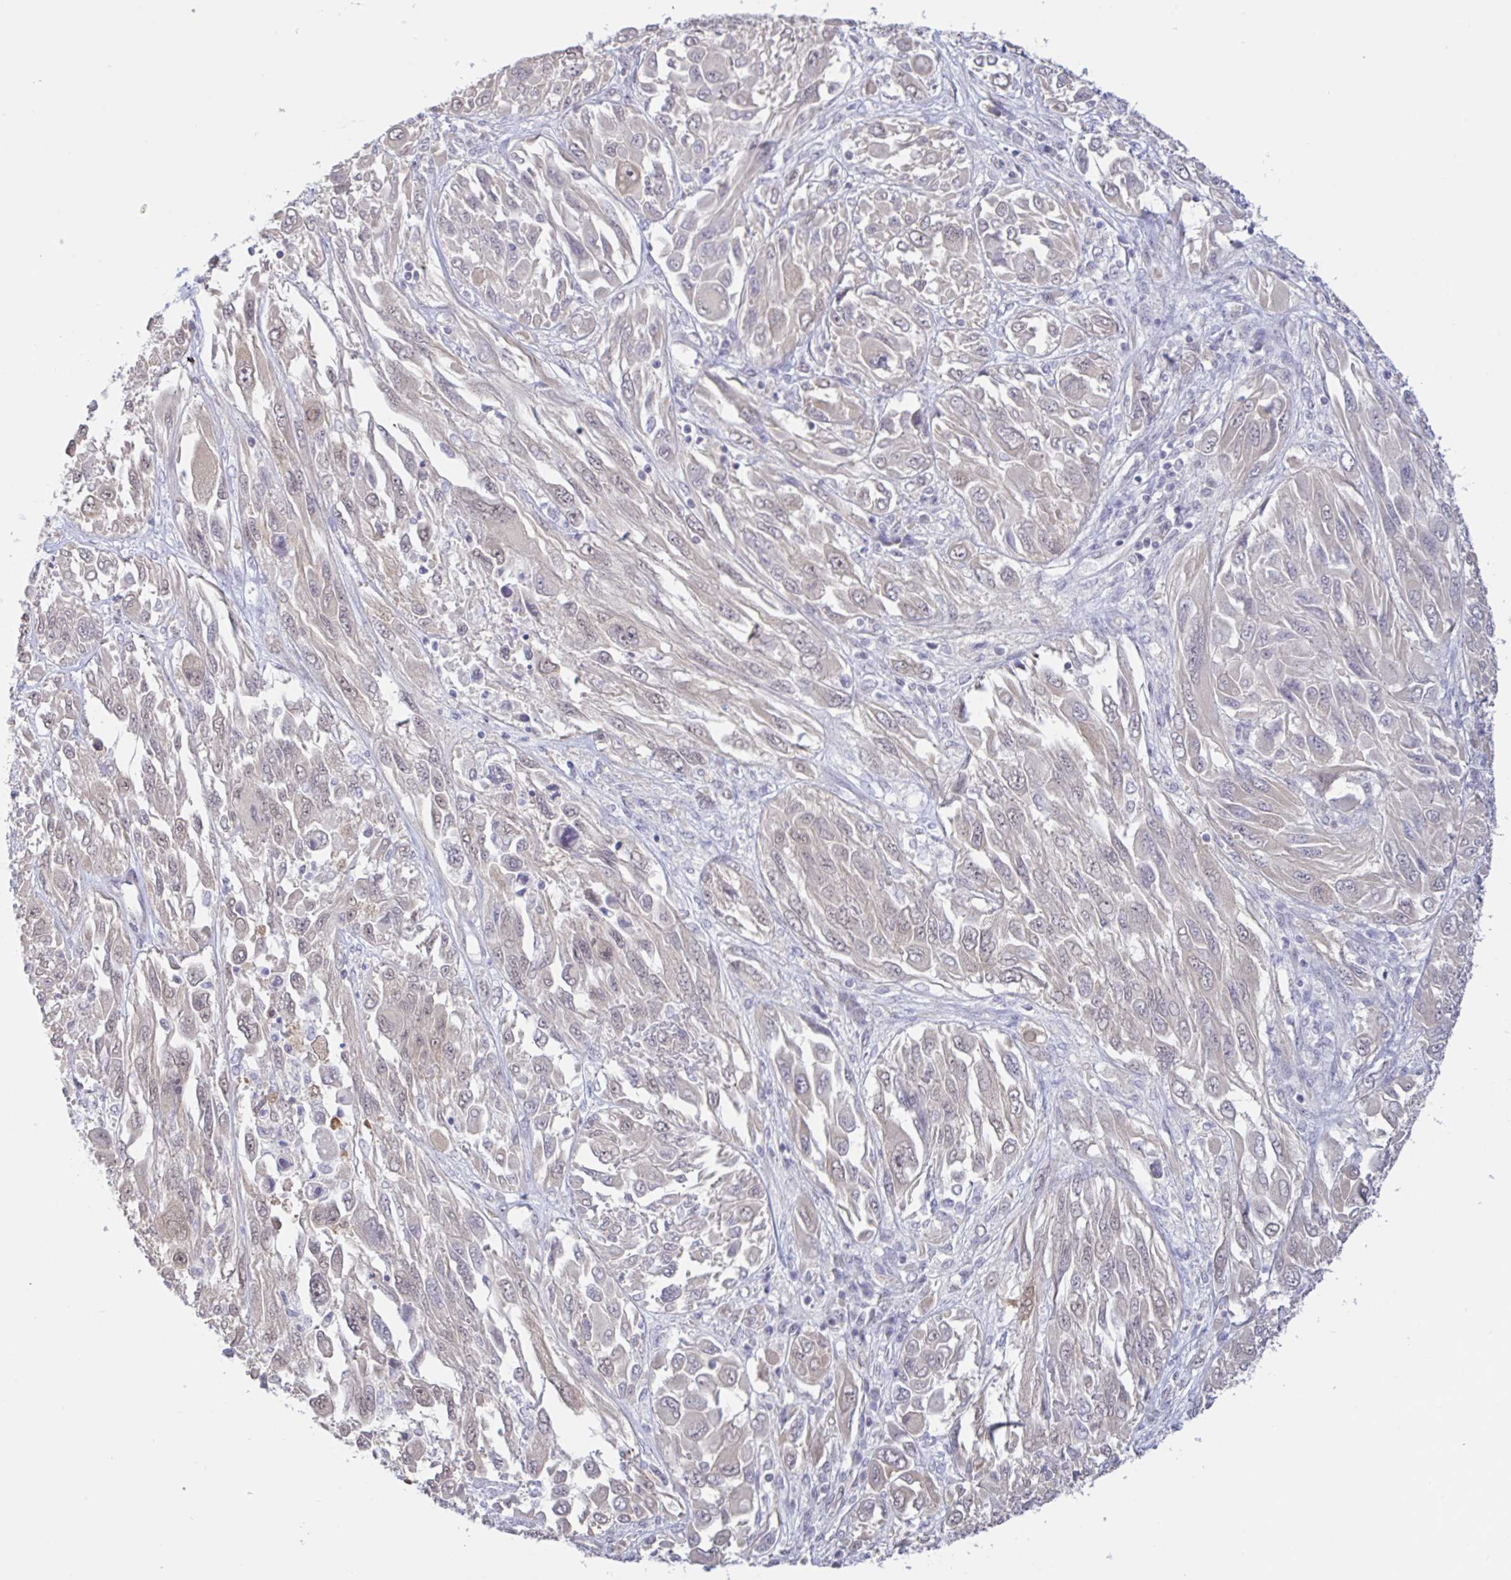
{"staining": {"intensity": "weak", "quantity": "25%-75%", "location": "nuclear"}, "tissue": "melanoma", "cell_type": "Tumor cells", "image_type": "cancer", "snomed": [{"axis": "morphology", "description": "Malignant melanoma, NOS"}, {"axis": "topography", "description": "Skin"}], "caption": "Malignant melanoma stained with immunohistochemistry reveals weak nuclear positivity in about 25%-75% of tumor cells. The staining is performed using DAB brown chromogen to label protein expression. The nuclei are counter-stained blue using hematoxylin.", "gene": "HYPK", "patient": {"sex": "female", "age": 91}}